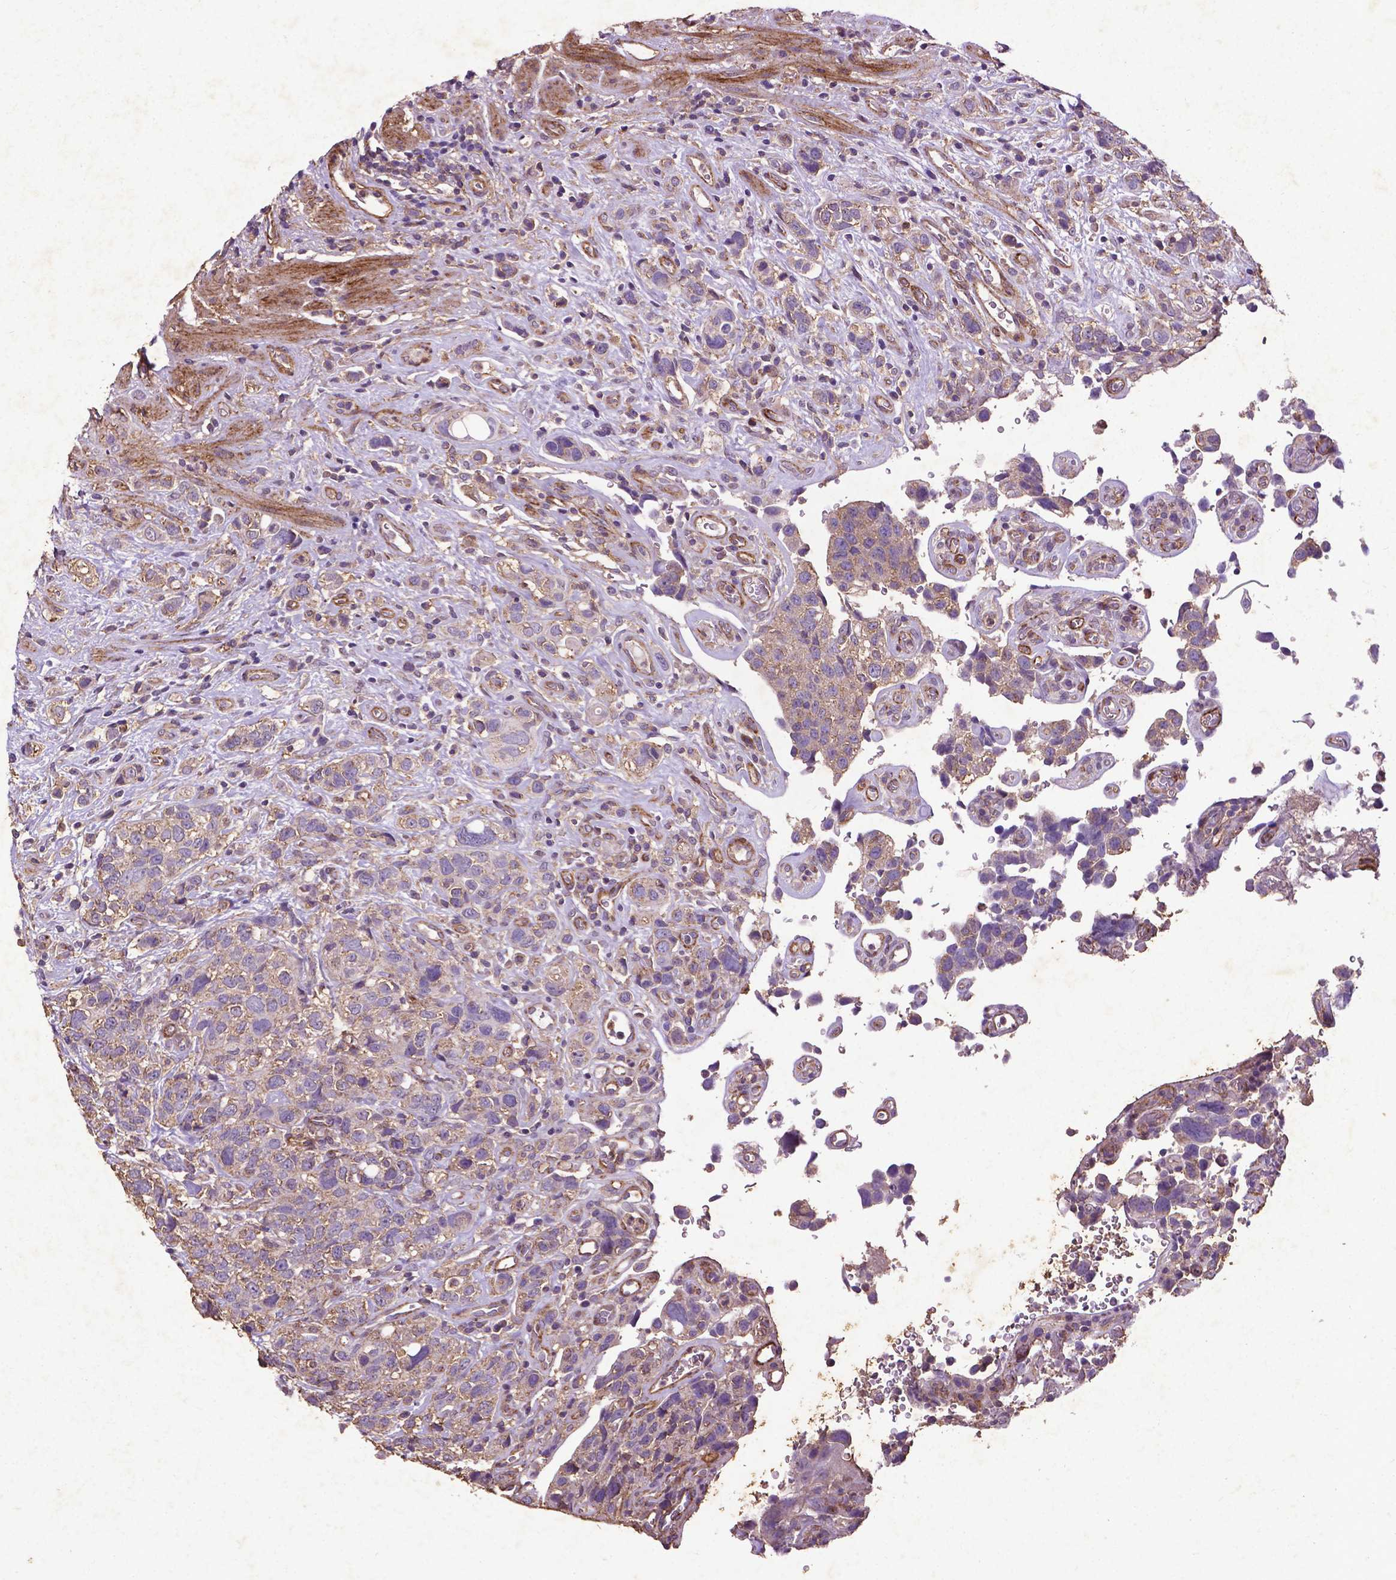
{"staining": {"intensity": "weak", "quantity": "25%-75%", "location": "cytoplasmic/membranous"}, "tissue": "urothelial cancer", "cell_type": "Tumor cells", "image_type": "cancer", "snomed": [{"axis": "morphology", "description": "Urothelial carcinoma, High grade"}, {"axis": "topography", "description": "Urinary bladder"}], "caption": "This histopathology image demonstrates immunohistochemistry (IHC) staining of human urothelial carcinoma (high-grade), with low weak cytoplasmic/membranous positivity in about 25%-75% of tumor cells.", "gene": "RRAS", "patient": {"sex": "female", "age": 58}}